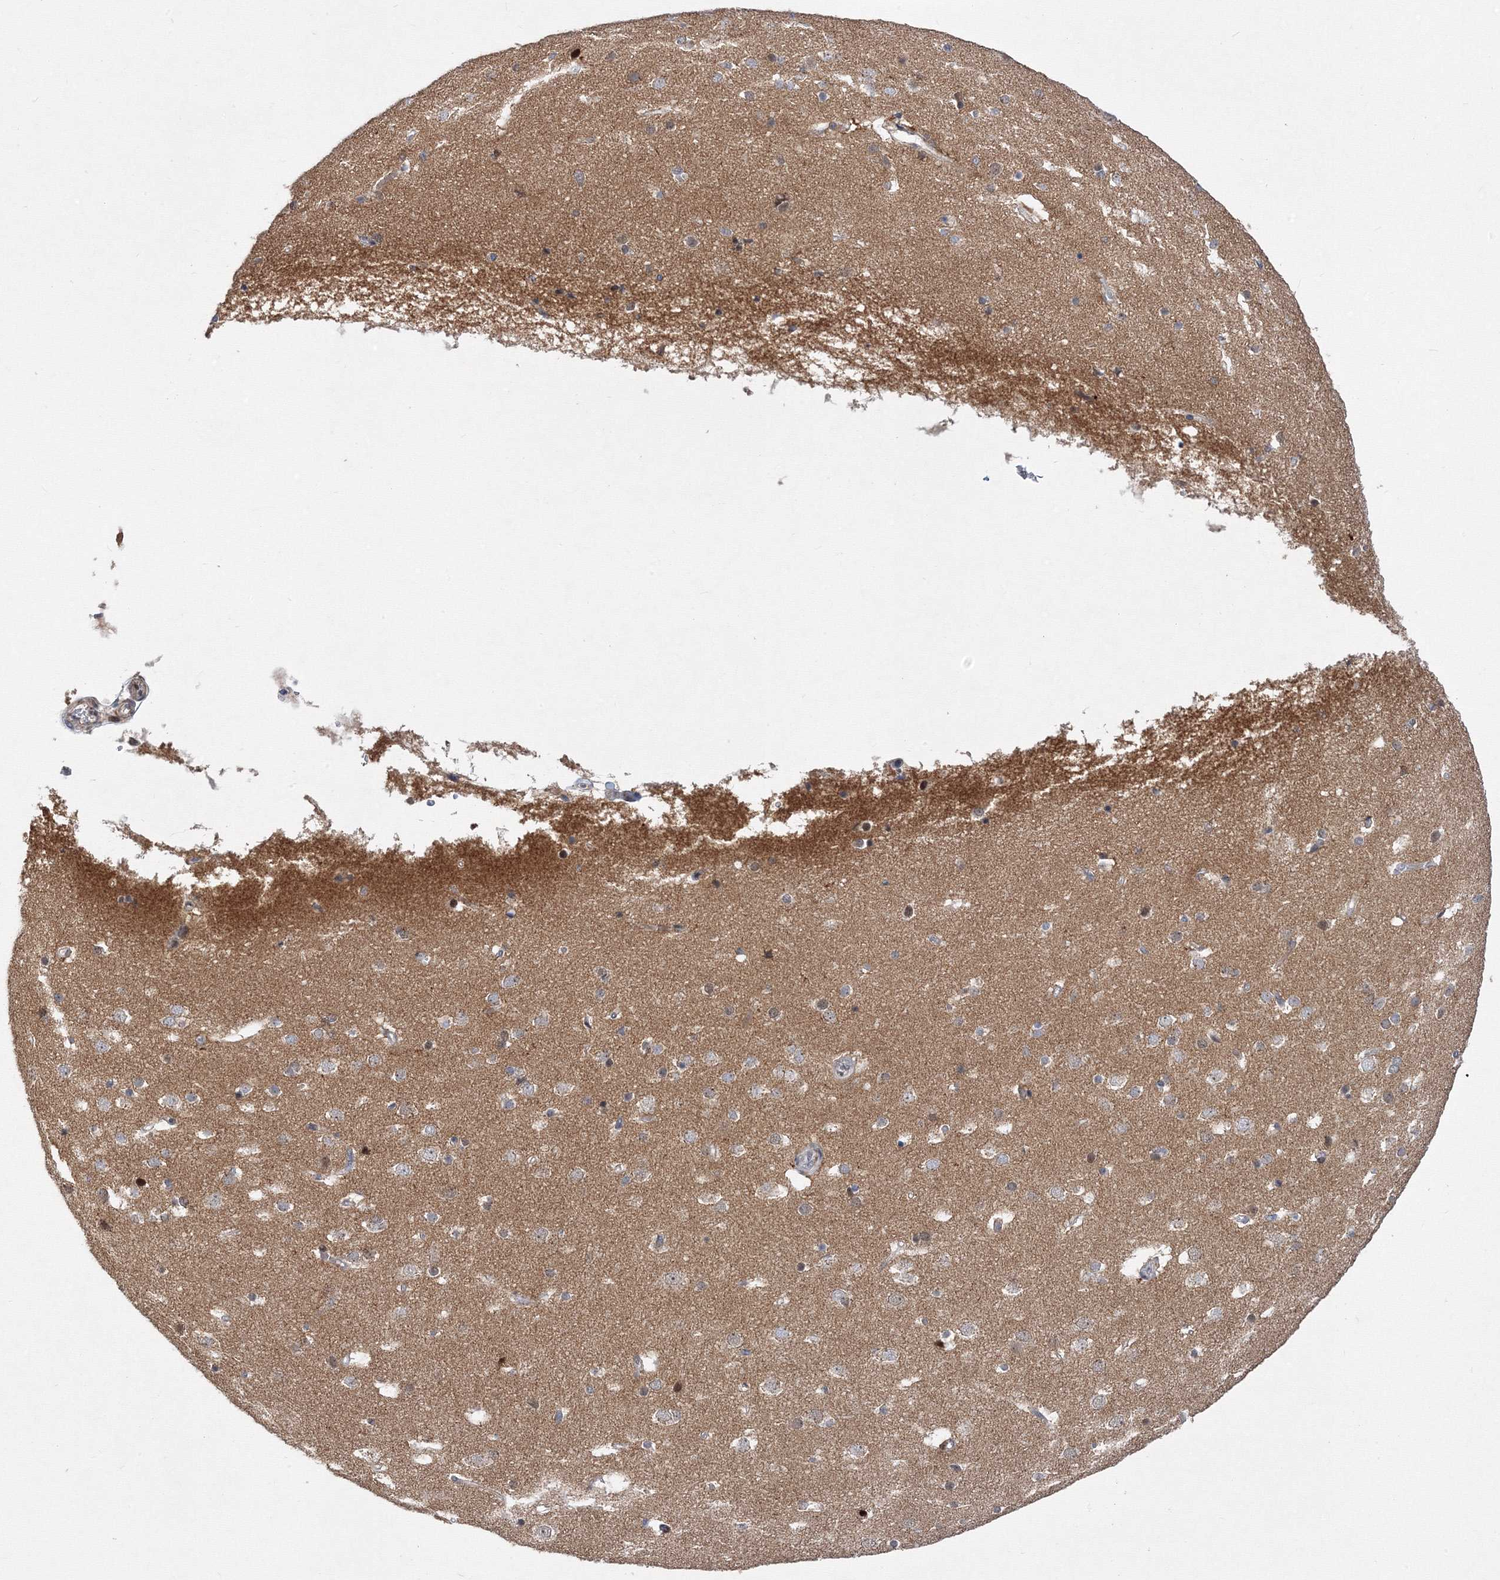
{"staining": {"intensity": "negative", "quantity": "none", "location": "none"}, "tissue": "cerebral cortex", "cell_type": "Endothelial cells", "image_type": "normal", "snomed": [{"axis": "morphology", "description": "Normal tissue, NOS"}, {"axis": "topography", "description": "Cerebral cortex"}], "caption": "Immunohistochemistry (IHC) image of normal human cerebral cortex stained for a protein (brown), which reveals no staining in endothelial cells.", "gene": "GPN1", "patient": {"sex": "male", "age": 54}}